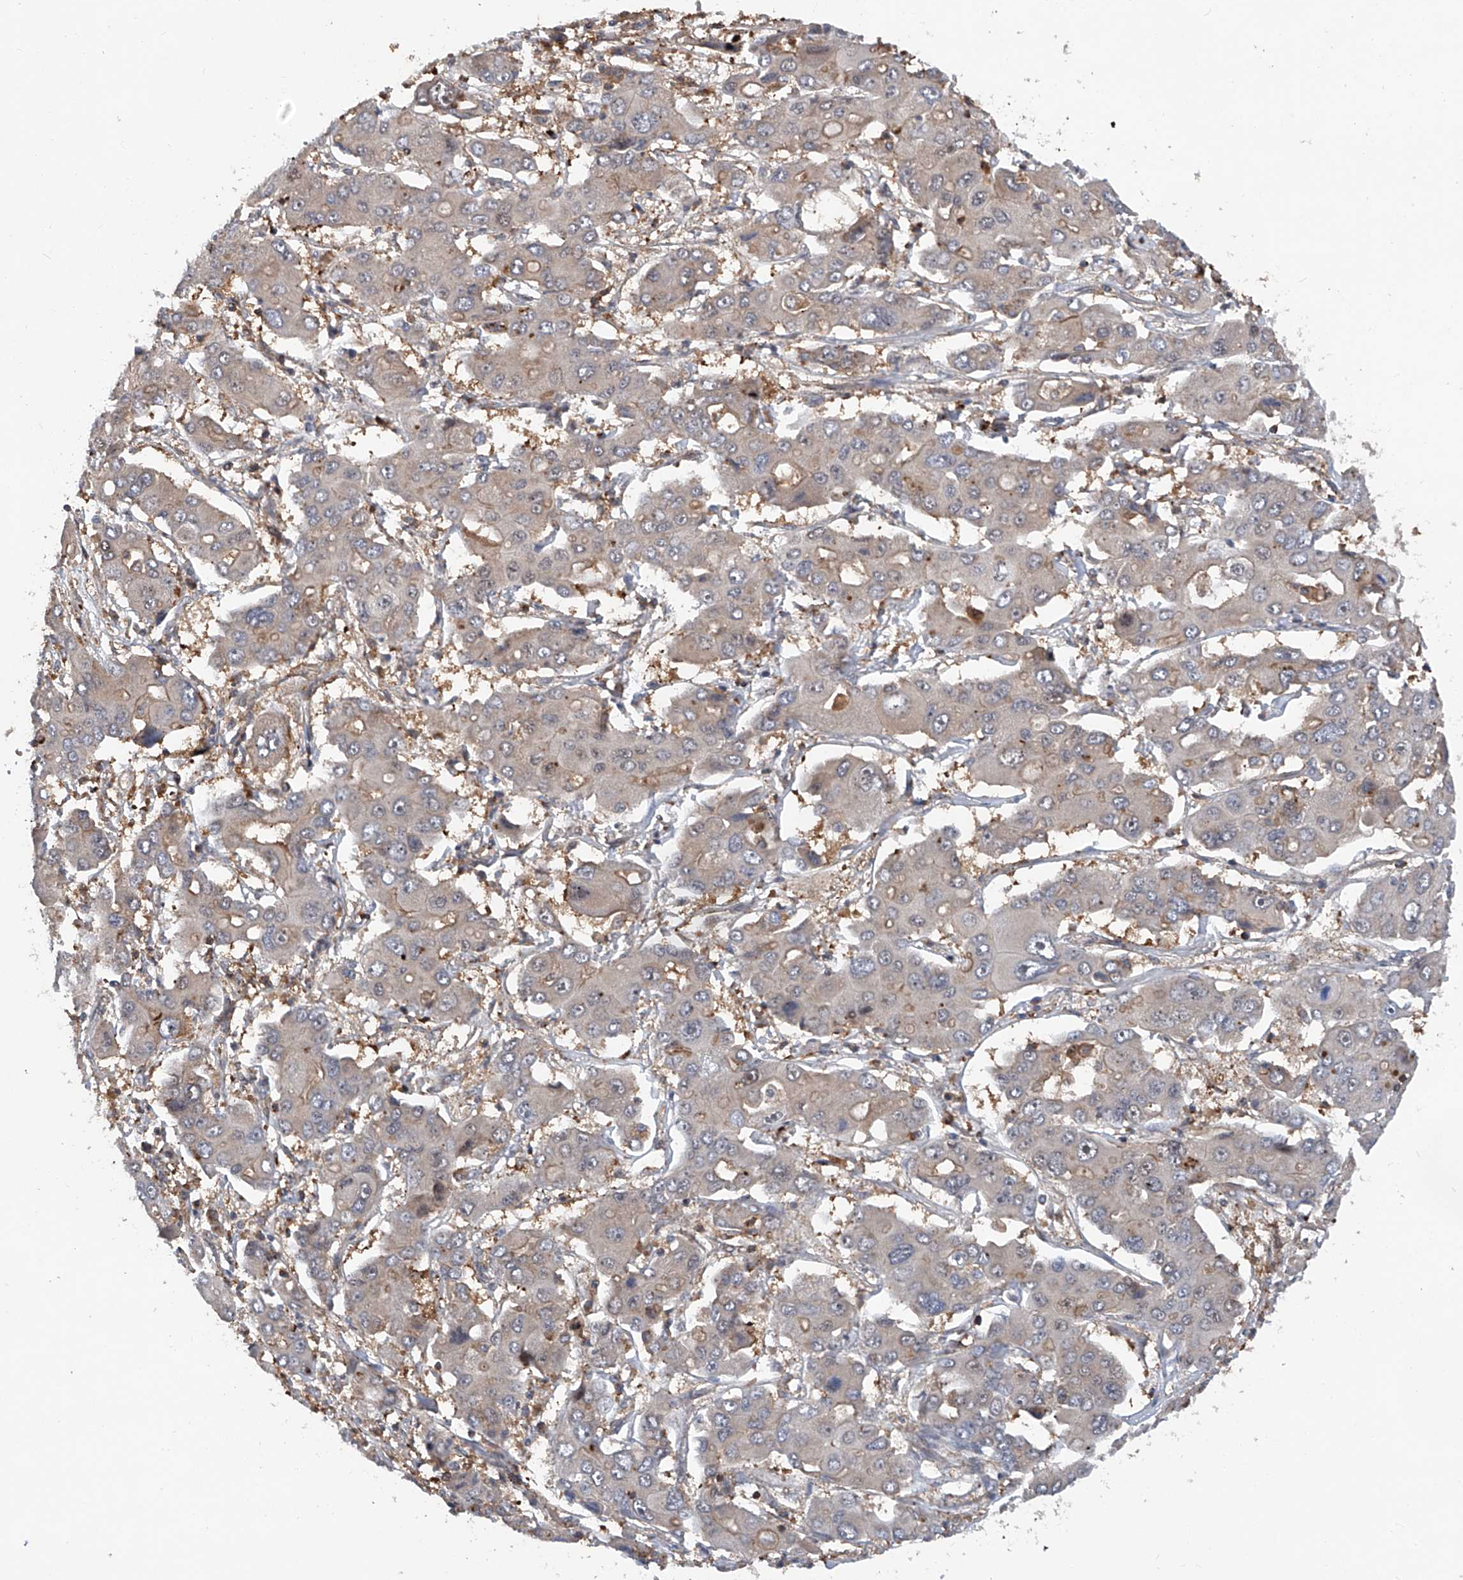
{"staining": {"intensity": "negative", "quantity": "none", "location": "none"}, "tissue": "liver cancer", "cell_type": "Tumor cells", "image_type": "cancer", "snomed": [{"axis": "morphology", "description": "Cholangiocarcinoma"}, {"axis": "topography", "description": "Liver"}], "caption": "An immunohistochemistry micrograph of liver cancer is shown. There is no staining in tumor cells of liver cancer.", "gene": "NT5C3A", "patient": {"sex": "male", "age": 67}}